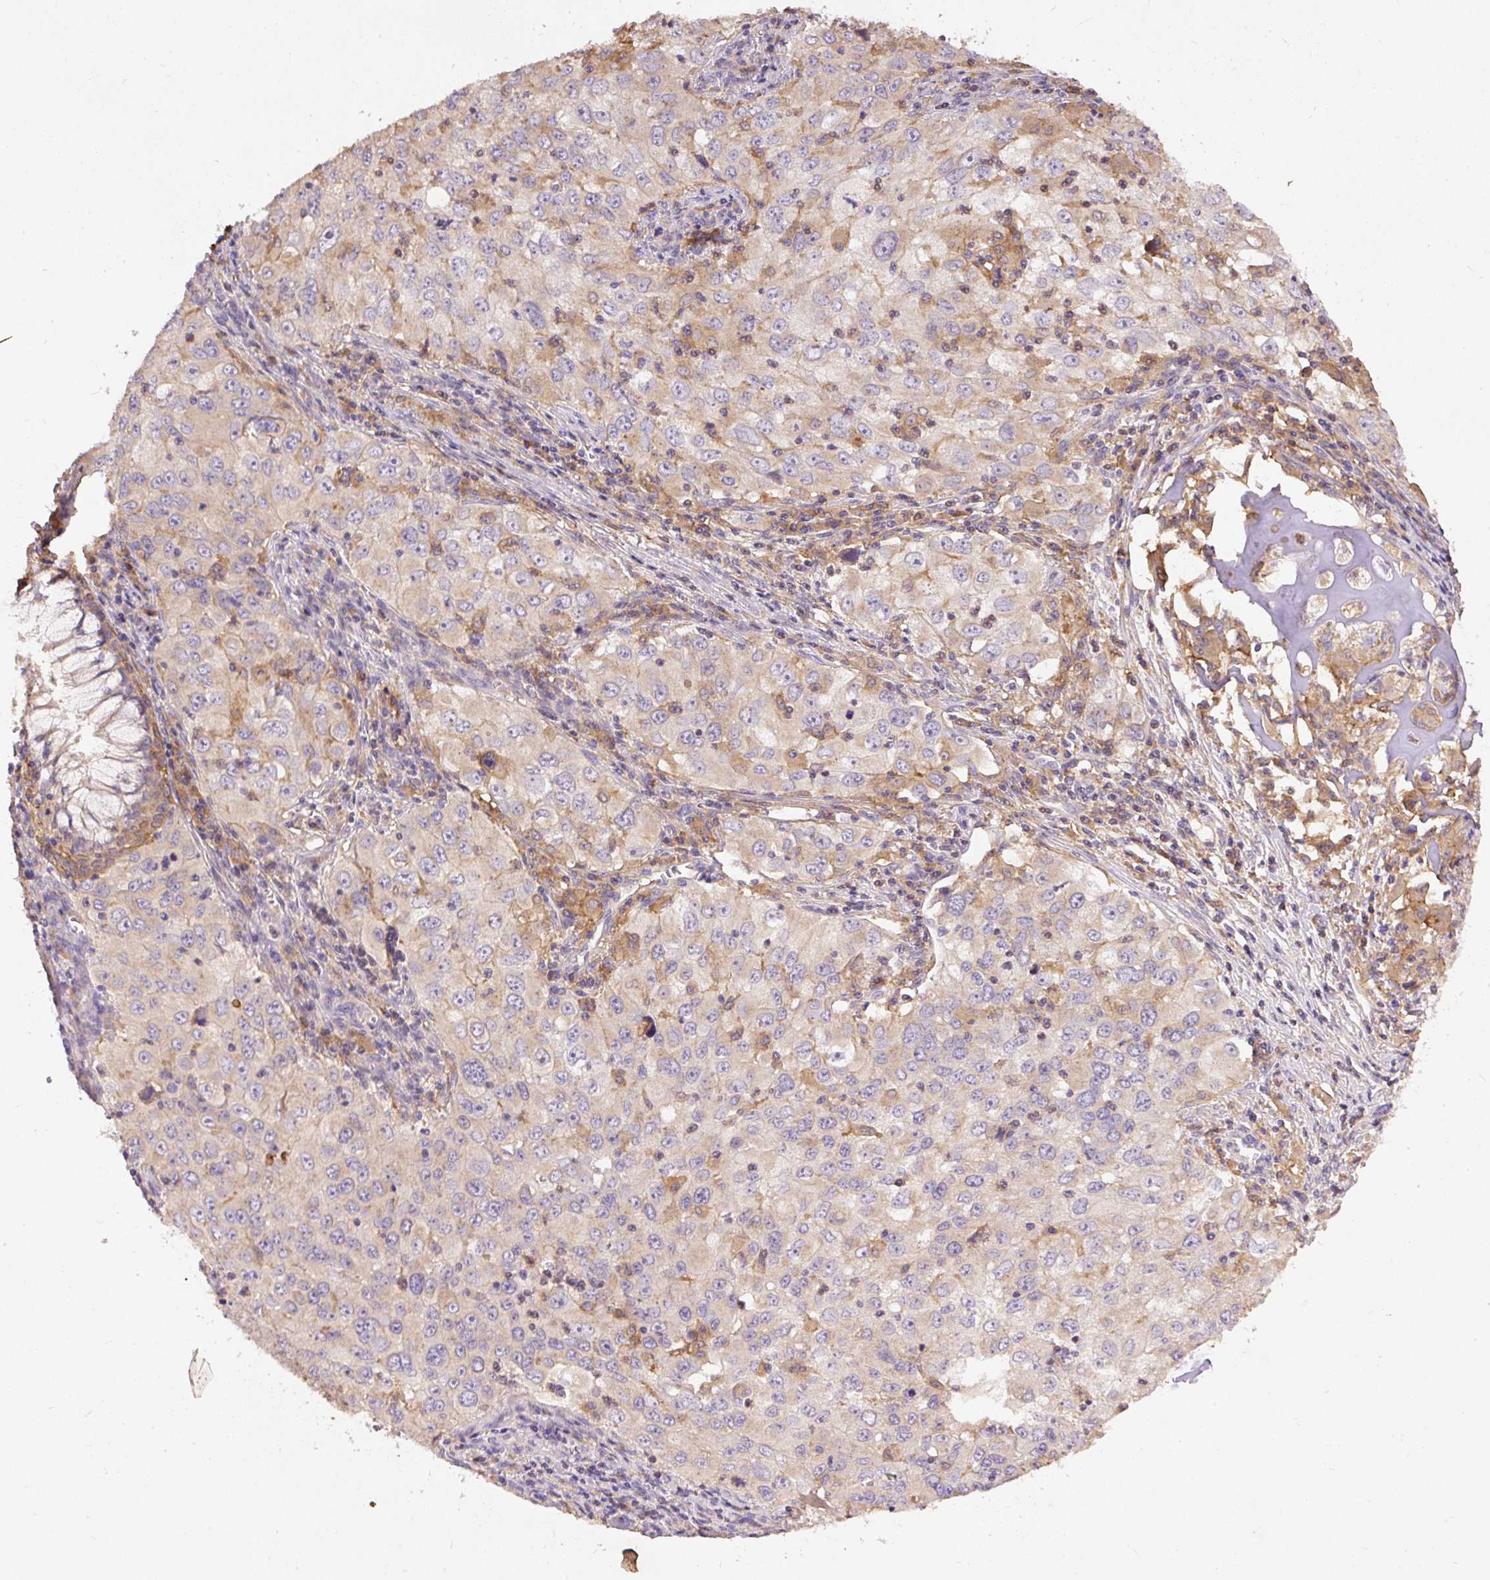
{"staining": {"intensity": "weak", "quantity": "<25%", "location": "cytoplasmic/membranous"}, "tissue": "lung cancer", "cell_type": "Tumor cells", "image_type": "cancer", "snomed": [{"axis": "morphology", "description": "Adenocarcinoma, NOS"}, {"axis": "morphology", "description": "Adenocarcinoma, metastatic, NOS"}, {"axis": "topography", "description": "Lymph node"}, {"axis": "topography", "description": "Lung"}], "caption": "There is no significant positivity in tumor cells of metastatic adenocarcinoma (lung).", "gene": "DAPK1", "patient": {"sex": "female", "age": 42}}